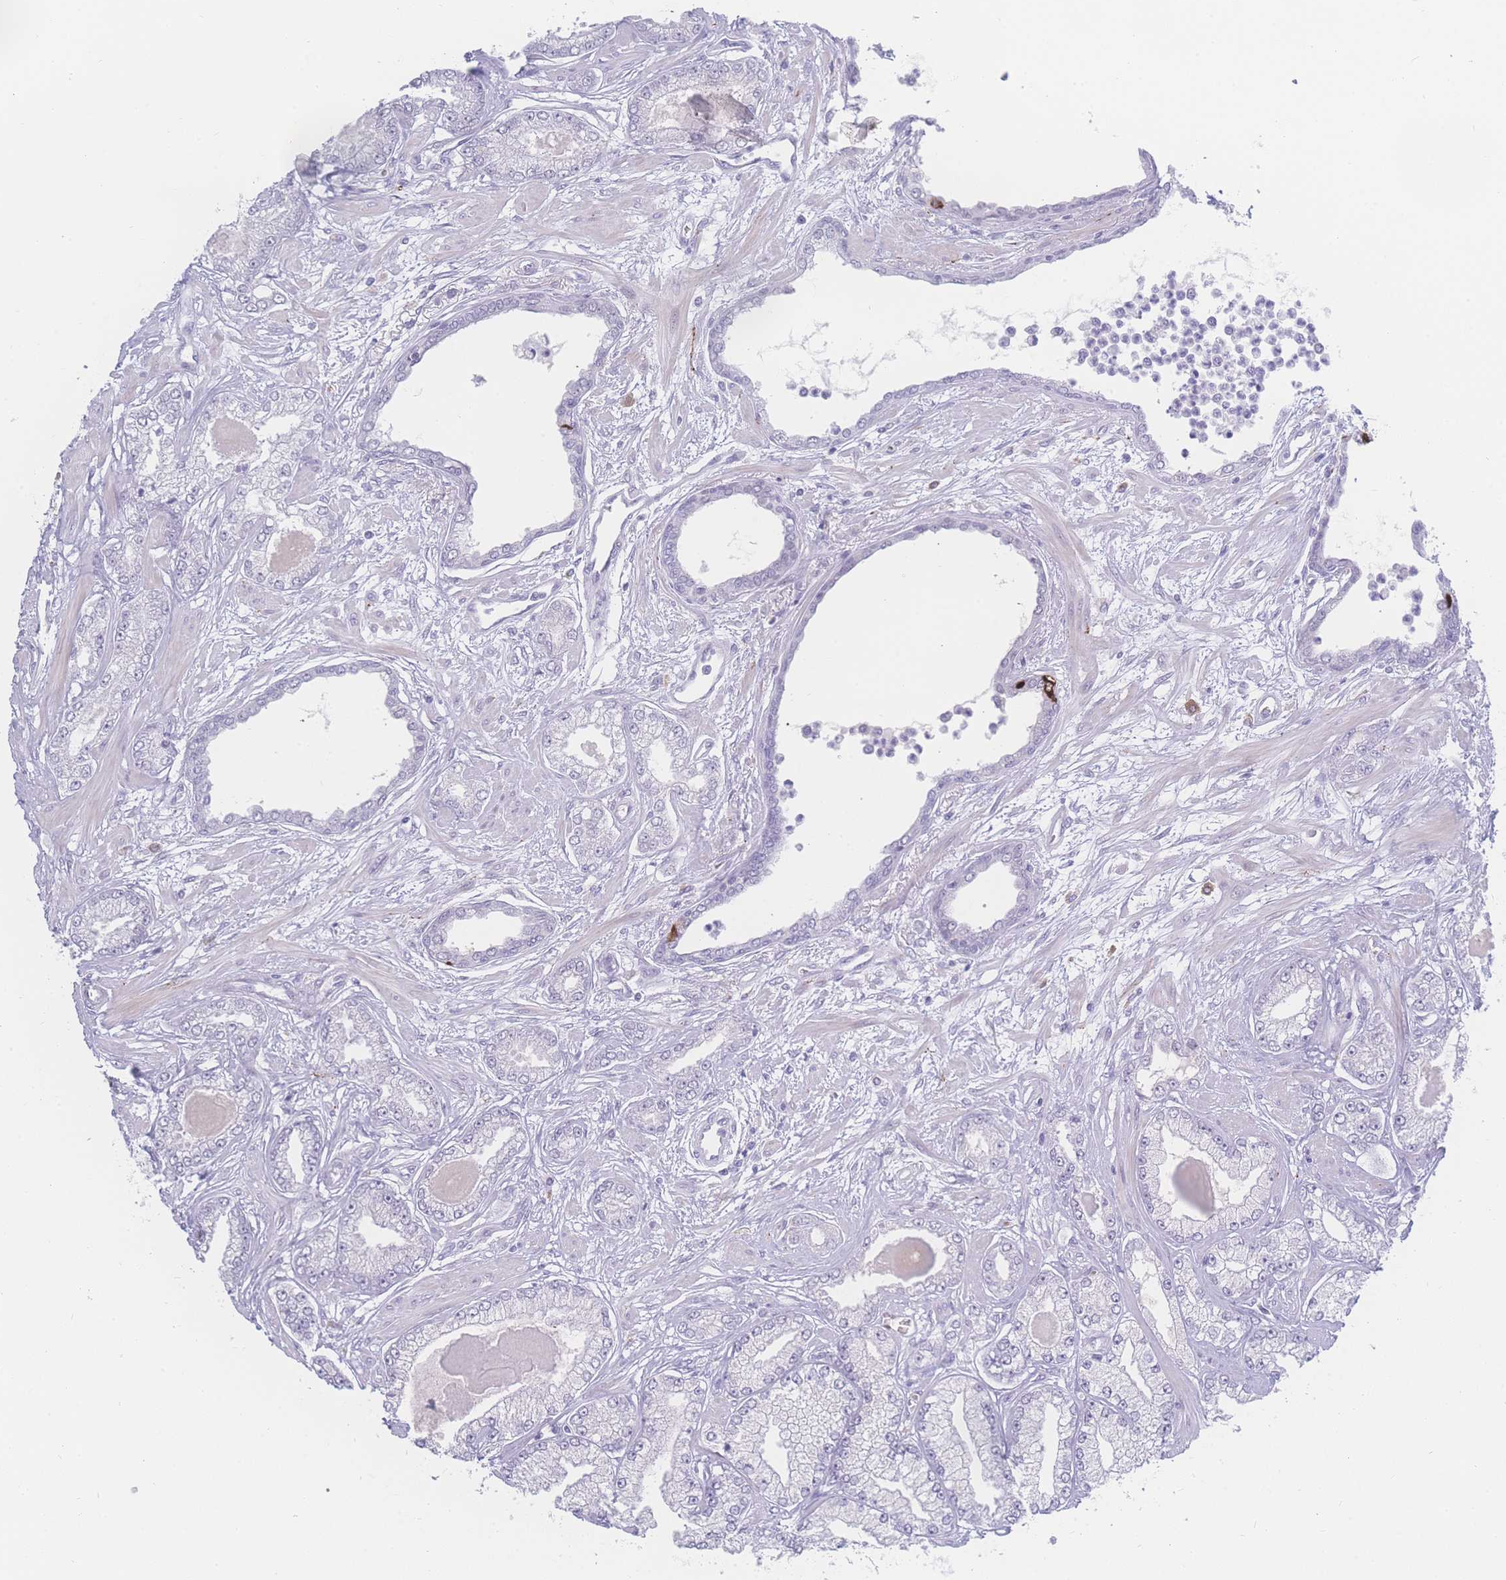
{"staining": {"intensity": "negative", "quantity": "none", "location": "none"}, "tissue": "prostate cancer", "cell_type": "Tumor cells", "image_type": "cancer", "snomed": [{"axis": "morphology", "description": "Adenocarcinoma, Low grade"}, {"axis": "topography", "description": "Prostate"}], "caption": "There is no significant positivity in tumor cells of prostate low-grade adenocarcinoma.", "gene": "PRSS22", "patient": {"sex": "male", "age": 64}}